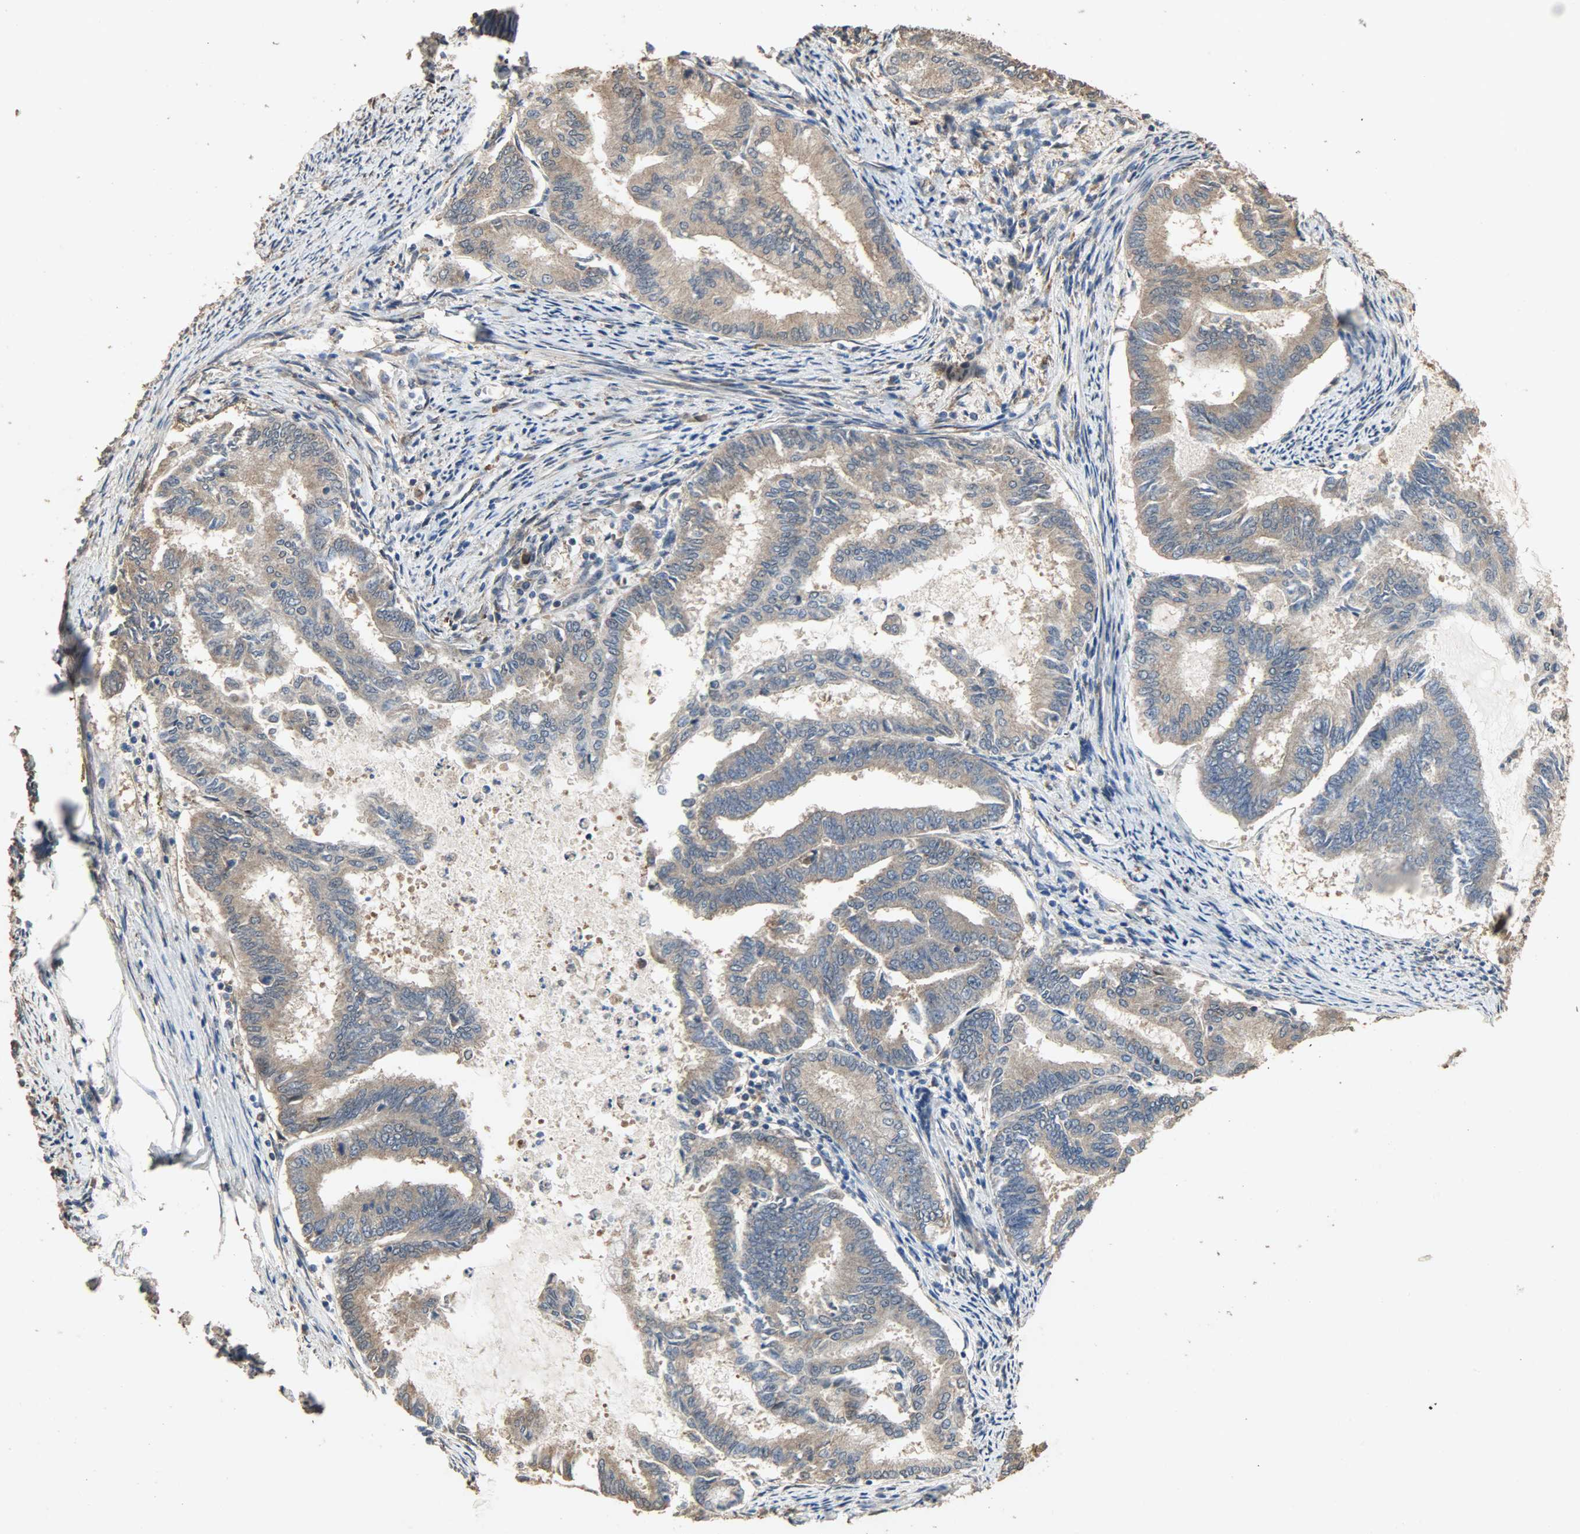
{"staining": {"intensity": "moderate", "quantity": ">75%", "location": "cytoplasmic/membranous"}, "tissue": "endometrial cancer", "cell_type": "Tumor cells", "image_type": "cancer", "snomed": [{"axis": "morphology", "description": "Adenocarcinoma, NOS"}, {"axis": "topography", "description": "Endometrium"}], "caption": "Immunohistochemistry micrograph of neoplastic tissue: human endometrial adenocarcinoma stained using immunohistochemistry shows medium levels of moderate protein expression localized specifically in the cytoplasmic/membranous of tumor cells, appearing as a cytoplasmic/membranous brown color.", "gene": "CDKN2C", "patient": {"sex": "female", "age": 86}}